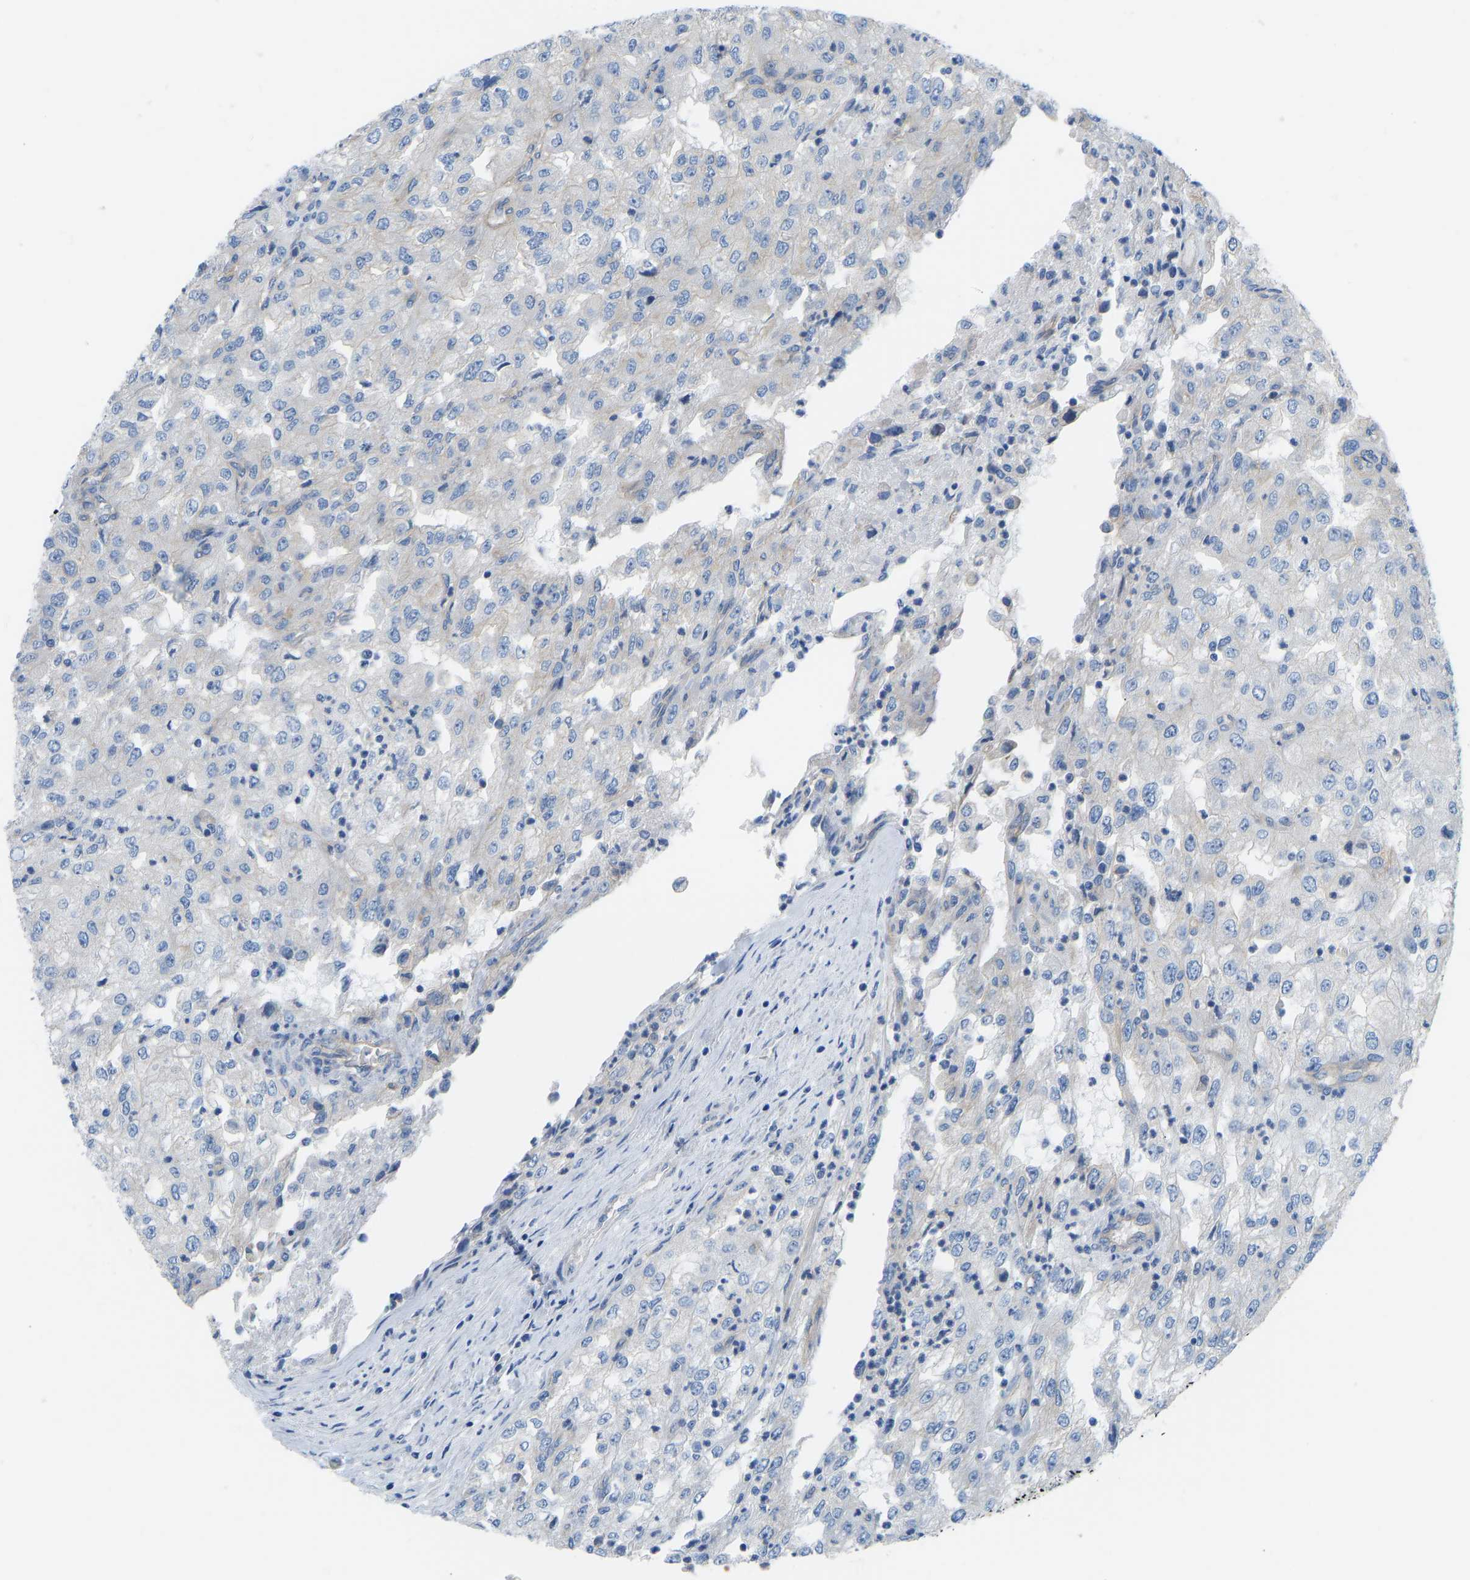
{"staining": {"intensity": "negative", "quantity": "none", "location": "none"}, "tissue": "renal cancer", "cell_type": "Tumor cells", "image_type": "cancer", "snomed": [{"axis": "morphology", "description": "Adenocarcinoma, NOS"}, {"axis": "topography", "description": "Kidney"}], "caption": "Histopathology image shows no protein expression in tumor cells of renal adenocarcinoma tissue. (DAB IHC with hematoxylin counter stain).", "gene": "CHAD", "patient": {"sex": "female", "age": 54}}